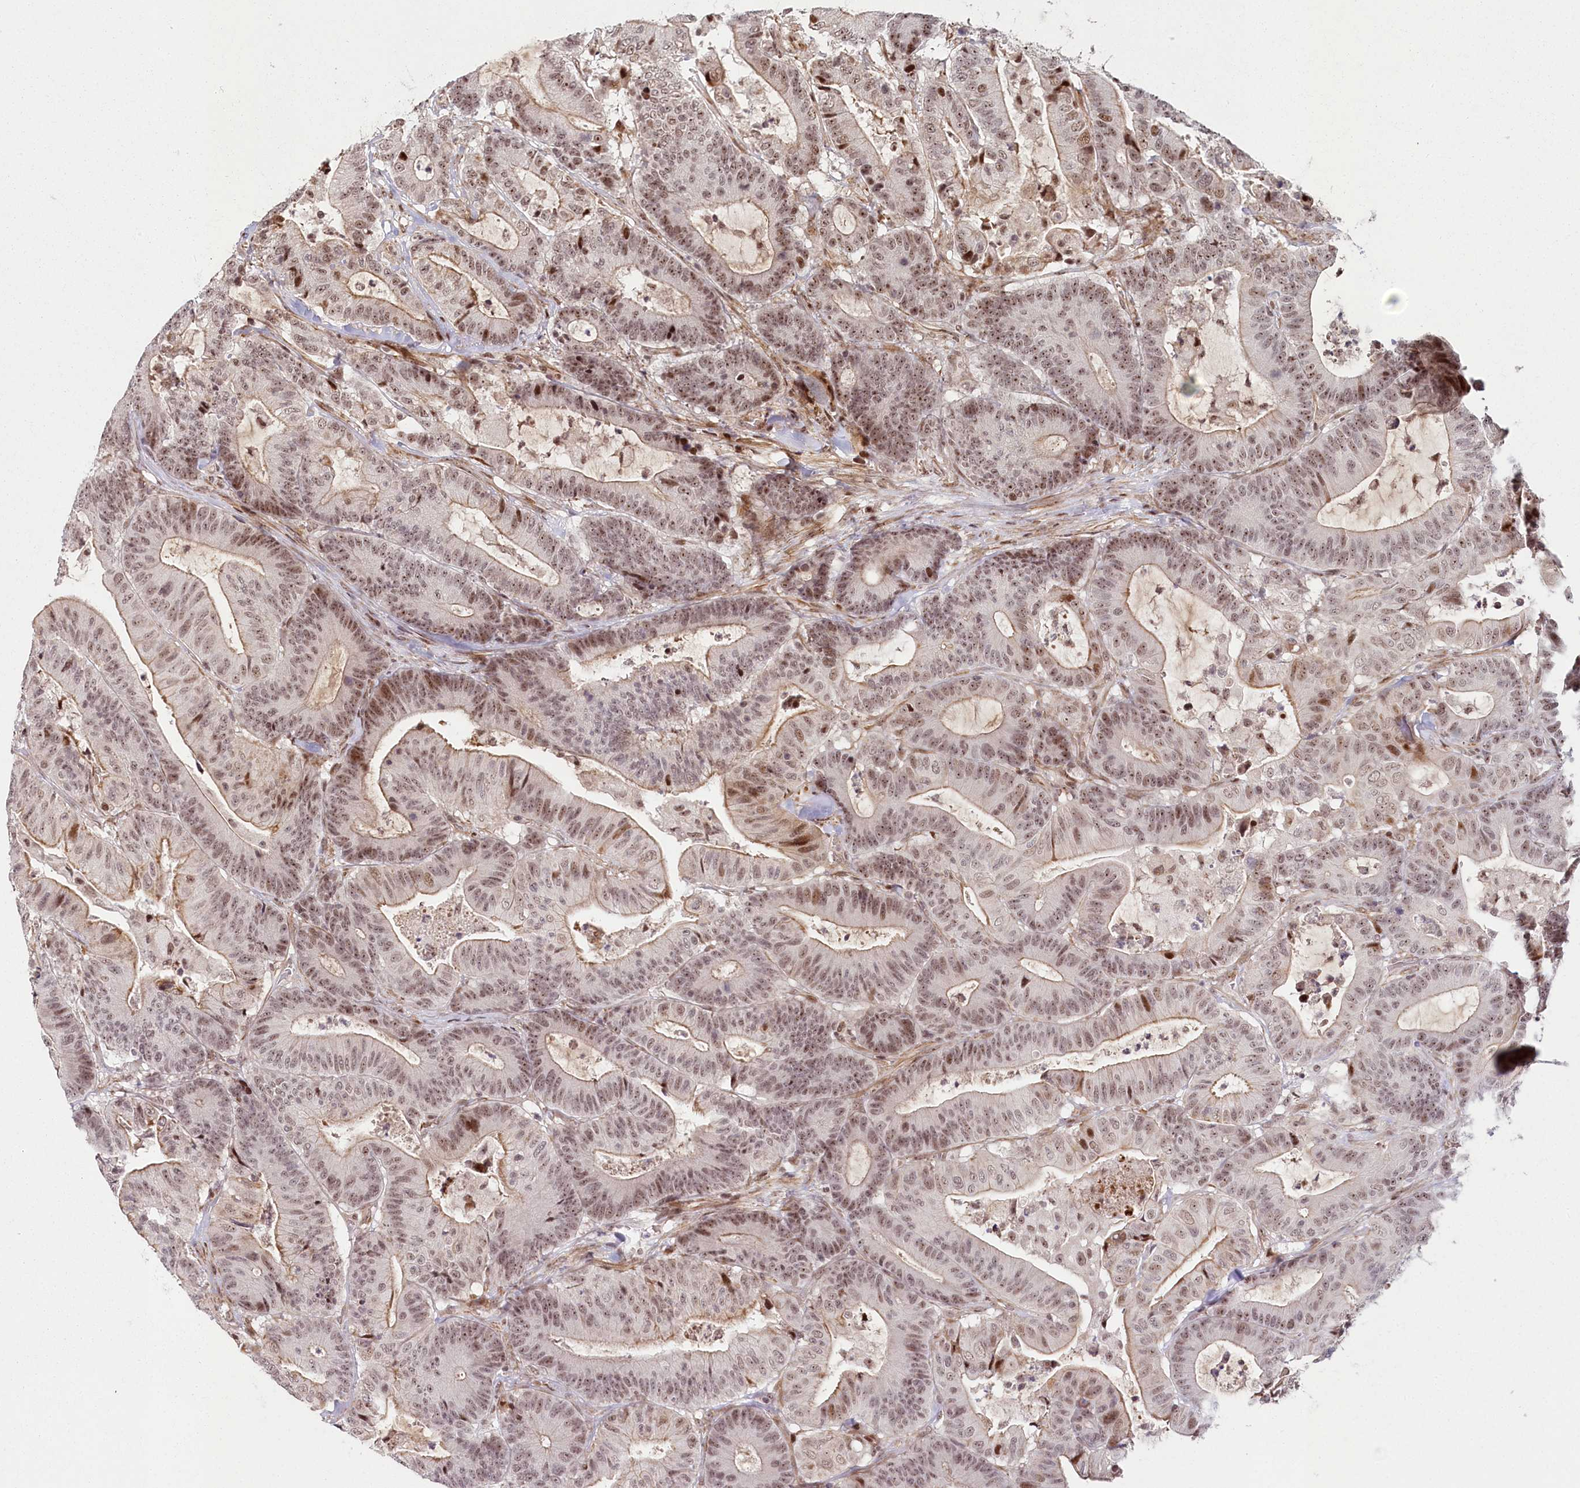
{"staining": {"intensity": "moderate", "quantity": ">75%", "location": "cytoplasmic/membranous,nuclear"}, "tissue": "colorectal cancer", "cell_type": "Tumor cells", "image_type": "cancer", "snomed": [{"axis": "morphology", "description": "Adenocarcinoma, NOS"}, {"axis": "topography", "description": "Colon"}], "caption": "Colorectal adenocarcinoma stained with DAB (3,3'-diaminobenzidine) immunohistochemistry exhibits medium levels of moderate cytoplasmic/membranous and nuclear staining in approximately >75% of tumor cells. (DAB IHC, brown staining for protein, blue staining for nuclei).", "gene": "FAM204A", "patient": {"sex": "female", "age": 84}}